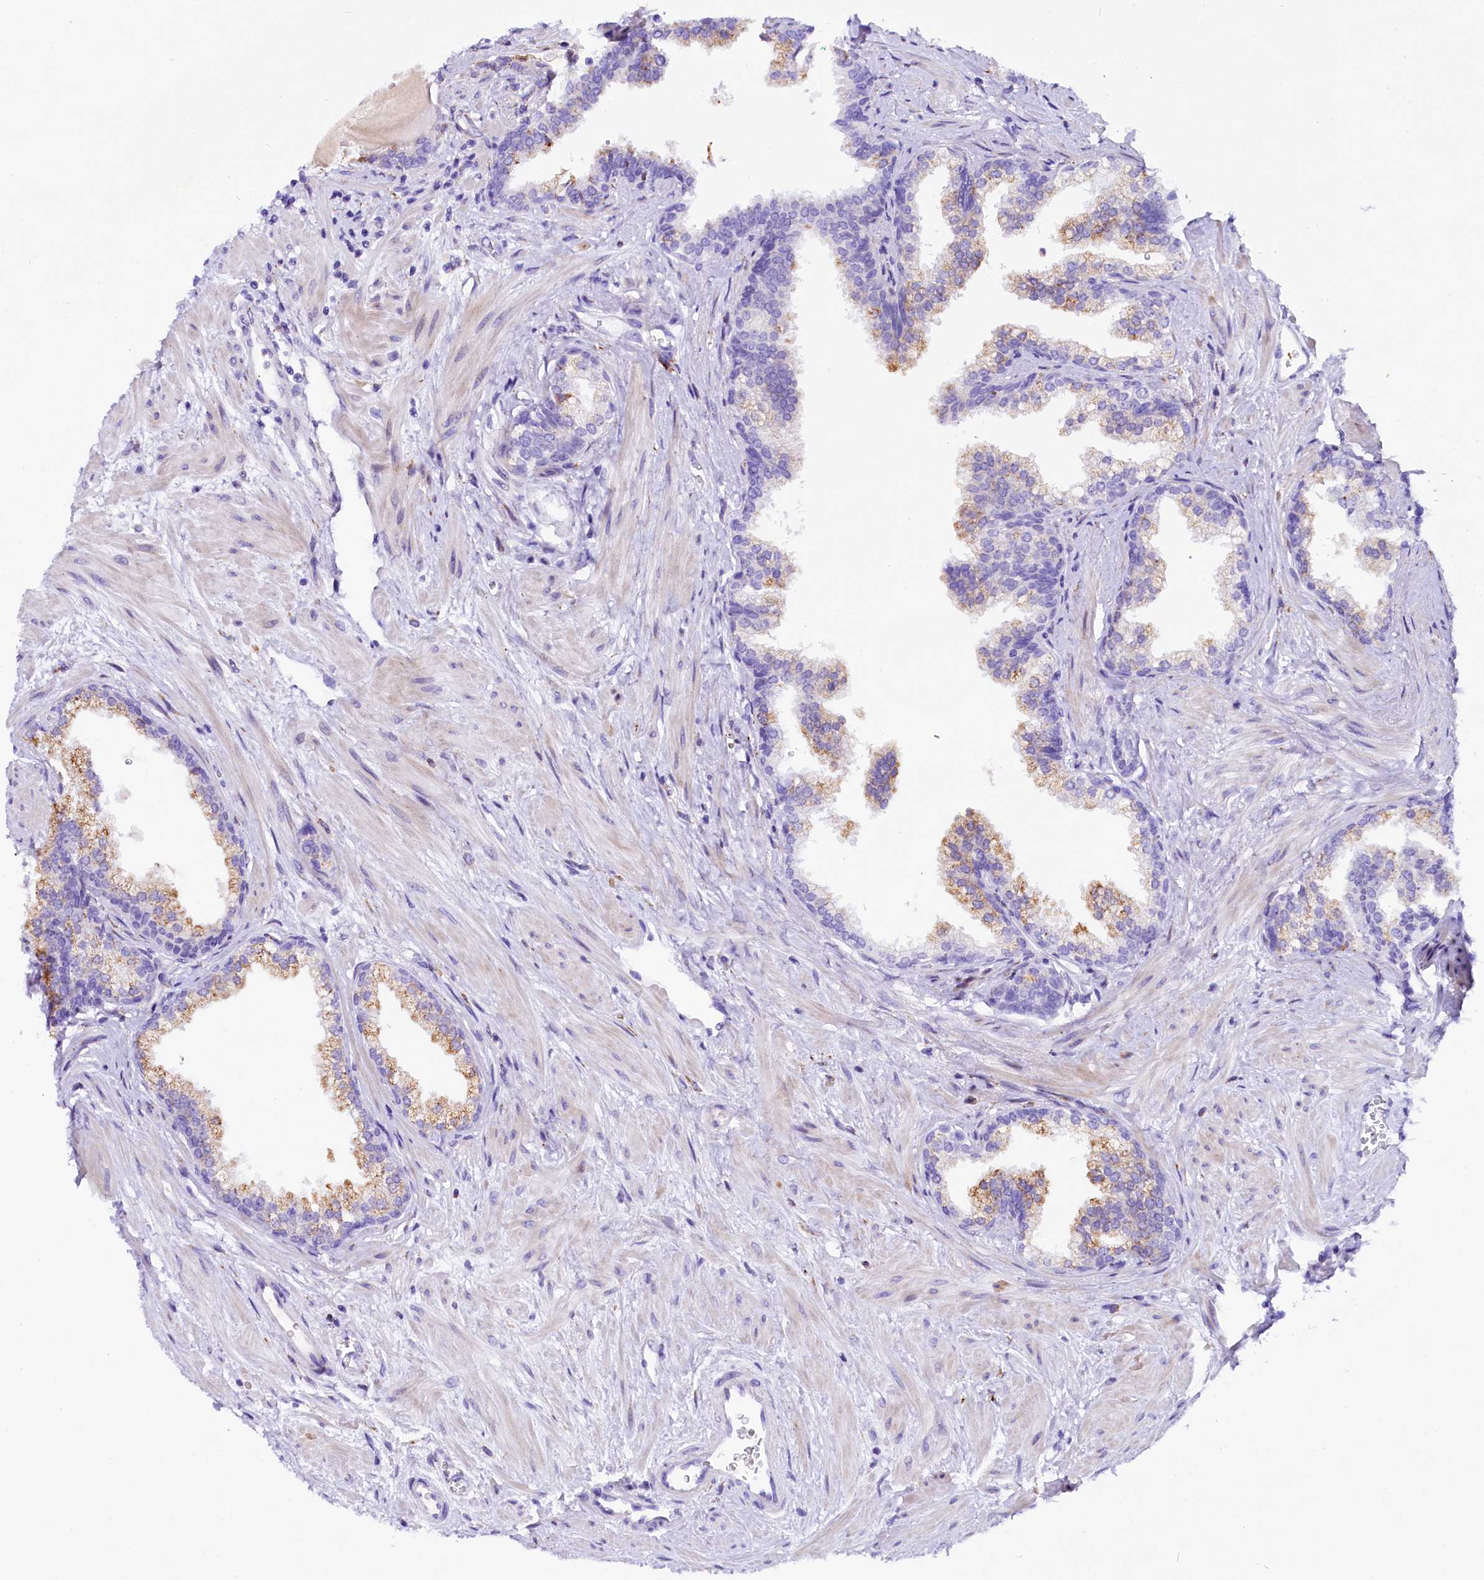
{"staining": {"intensity": "moderate", "quantity": "25%-75%", "location": "cytoplasmic/membranous"}, "tissue": "prostate", "cell_type": "Glandular cells", "image_type": "normal", "snomed": [{"axis": "morphology", "description": "Normal tissue, NOS"}, {"axis": "topography", "description": "Prostate"}], "caption": "The image exhibits a brown stain indicating the presence of a protein in the cytoplasmic/membranous of glandular cells in prostate.", "gene": "CMTR2", "patient": {"sex": "male", "age": 57}}